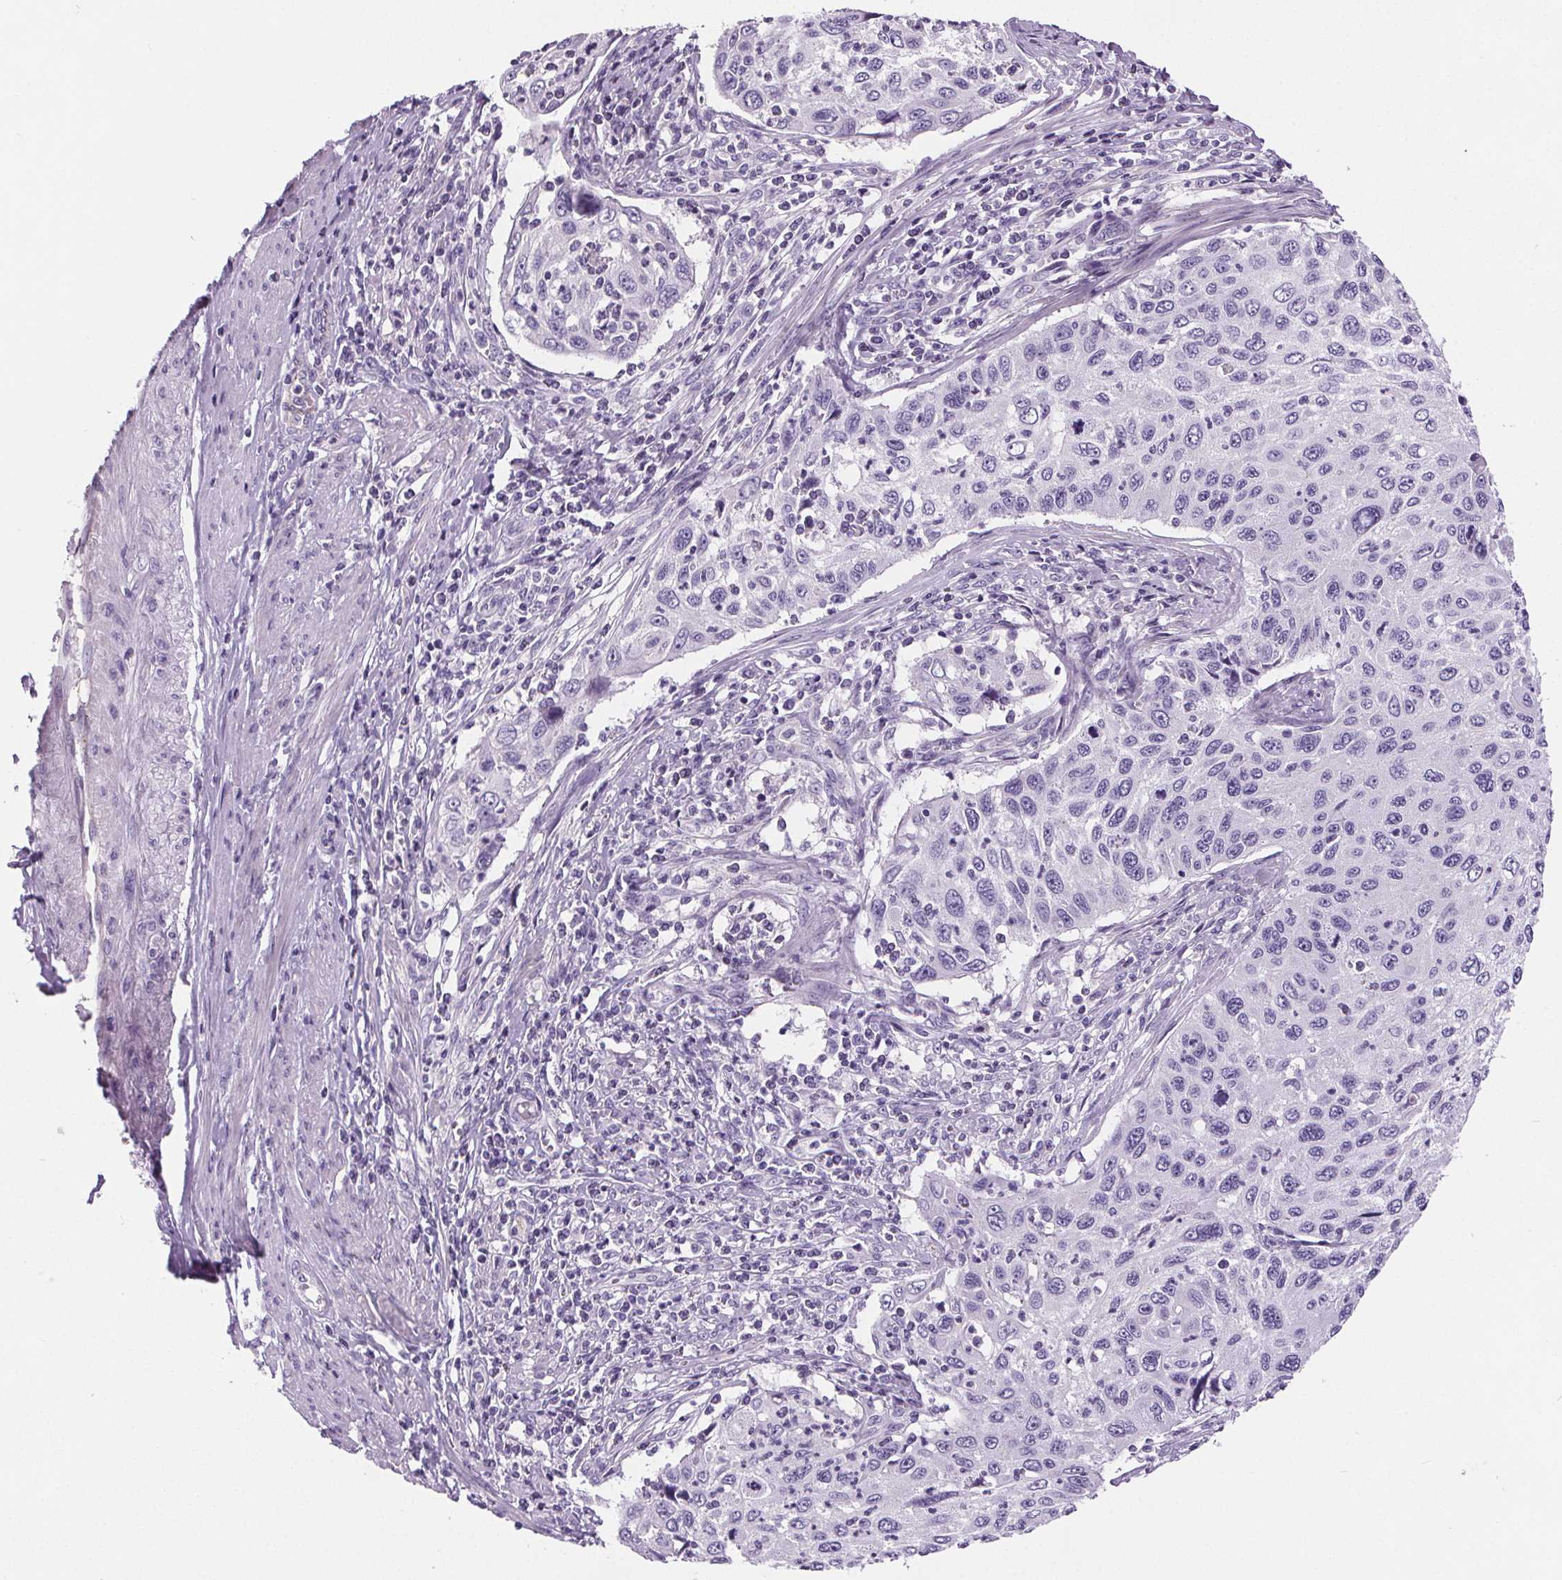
{"staining": {"intensity": "negative", "quantity": "none", "location": "none"}, "tissue": "cervical cancer", "cell_type": "Tumor cells", "image_type": "cancer", "snomed": [{"axis": "morphology", "description": "Squamous cell carcinoma, NOS"}, {"axis": "topography", "description": "Cervix"}], "caption": "High magnification brightfield microscopy of squamous cell carcinoma (cervical) stained with DAB (3,3'-diaminobenzidine) (brown) and counterstained with hematoxylin (blue): tumor cells show no significant staining.", "gene": "CD5L", "patient": {"sex": "female", "age": 70}}